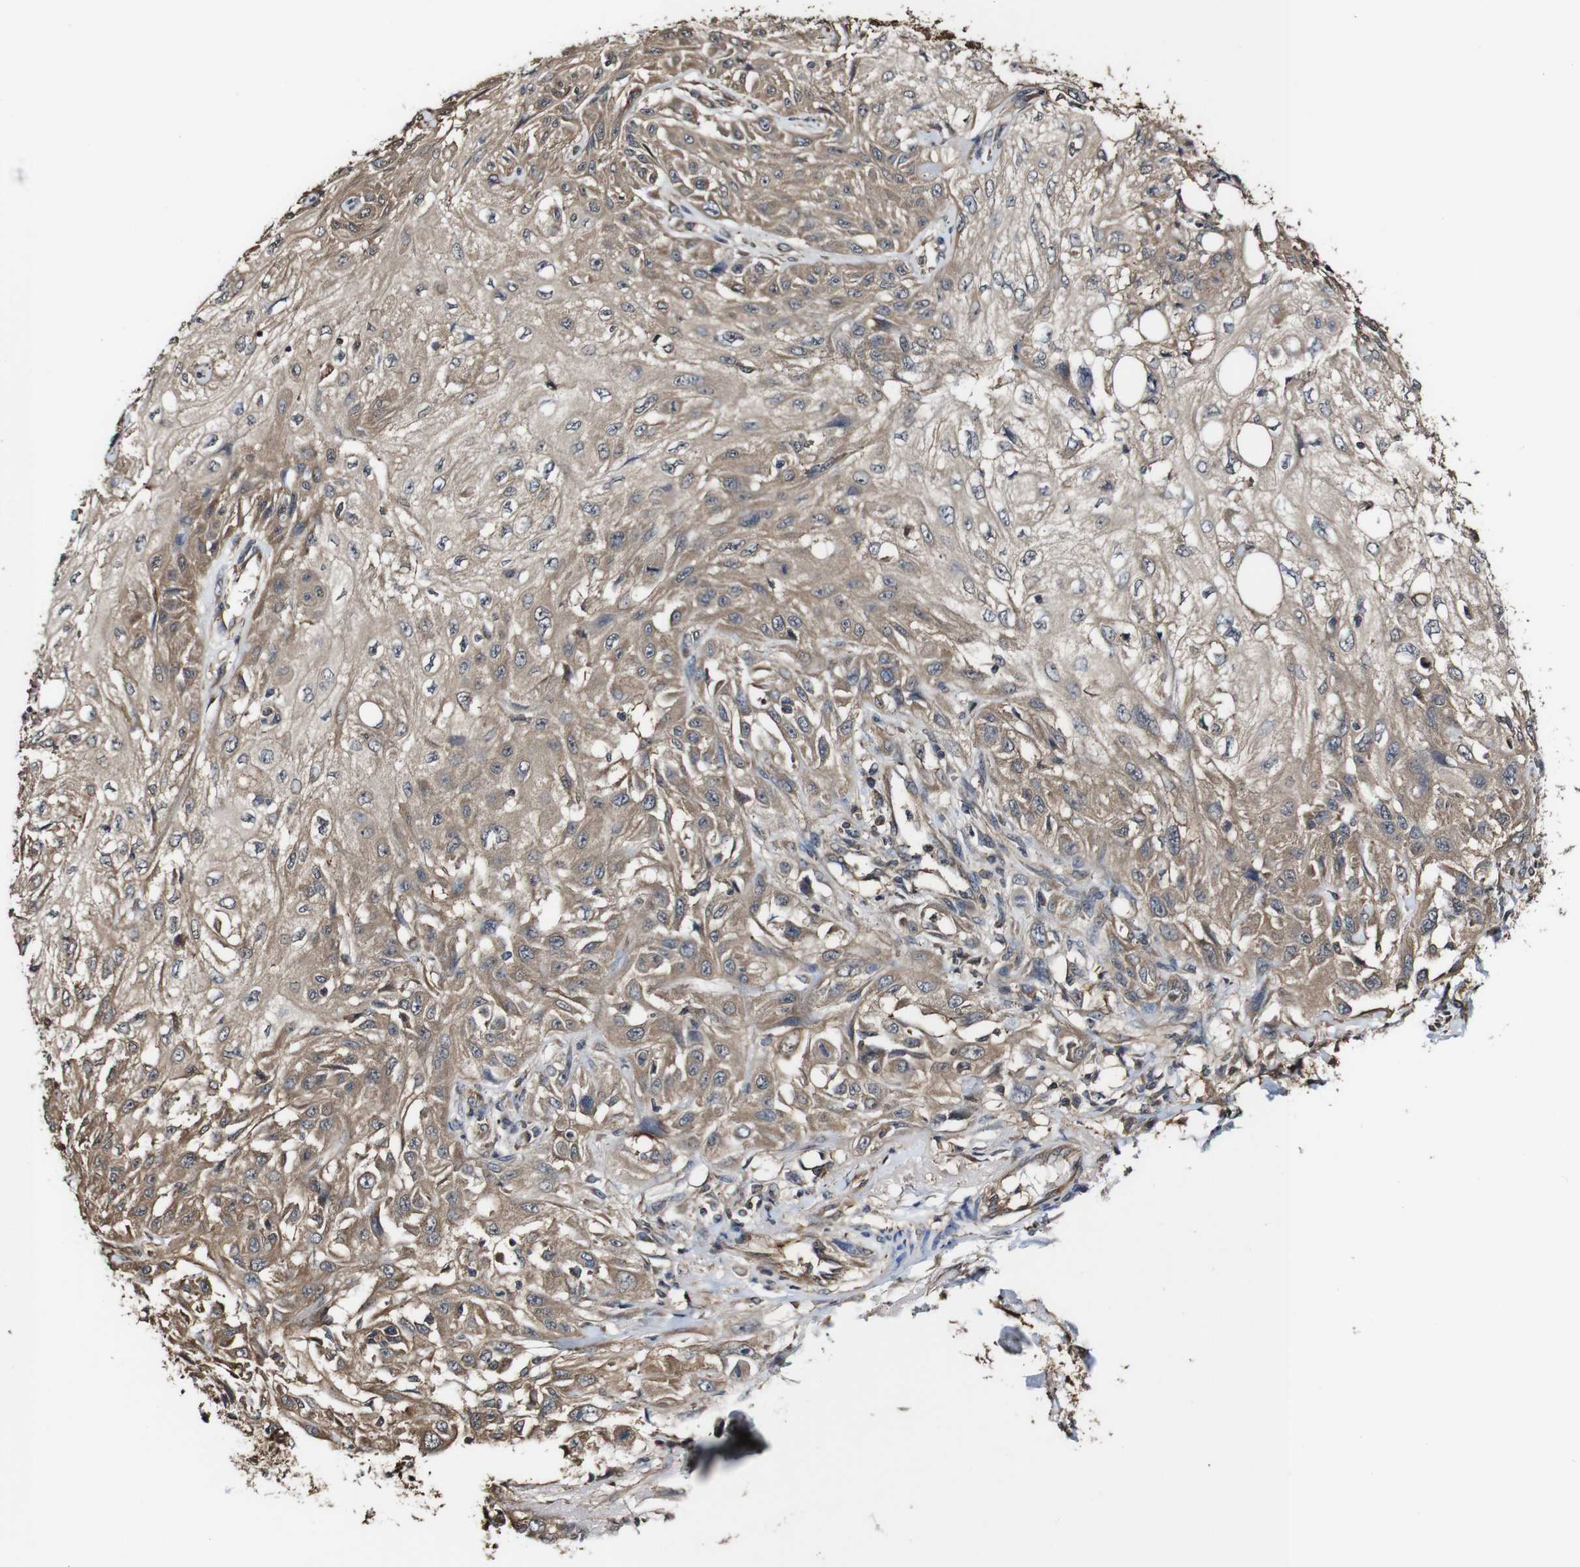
{"staining": {"intensity": "moderate", "quantity": ">75%", "location": "cytoplasmic/membranous"}, "tissue": "skin cancer", "cell_type": "Tumor cells", "image_type": "cancer", "snomed": [{"axis": "morphology", "description": "Squamous cell carcinoma, NOS"}, {"axis": "topography", "description": "Skin"}], "caption": "Human skin squamous cell carcinoma stained with a brown dye demonstrates moderate cytoplasmic/membranous positive staining in approximately >75% of tumor cells.", "gene": "PTPRR", "patient": {"sex": "male", "age": 75}}